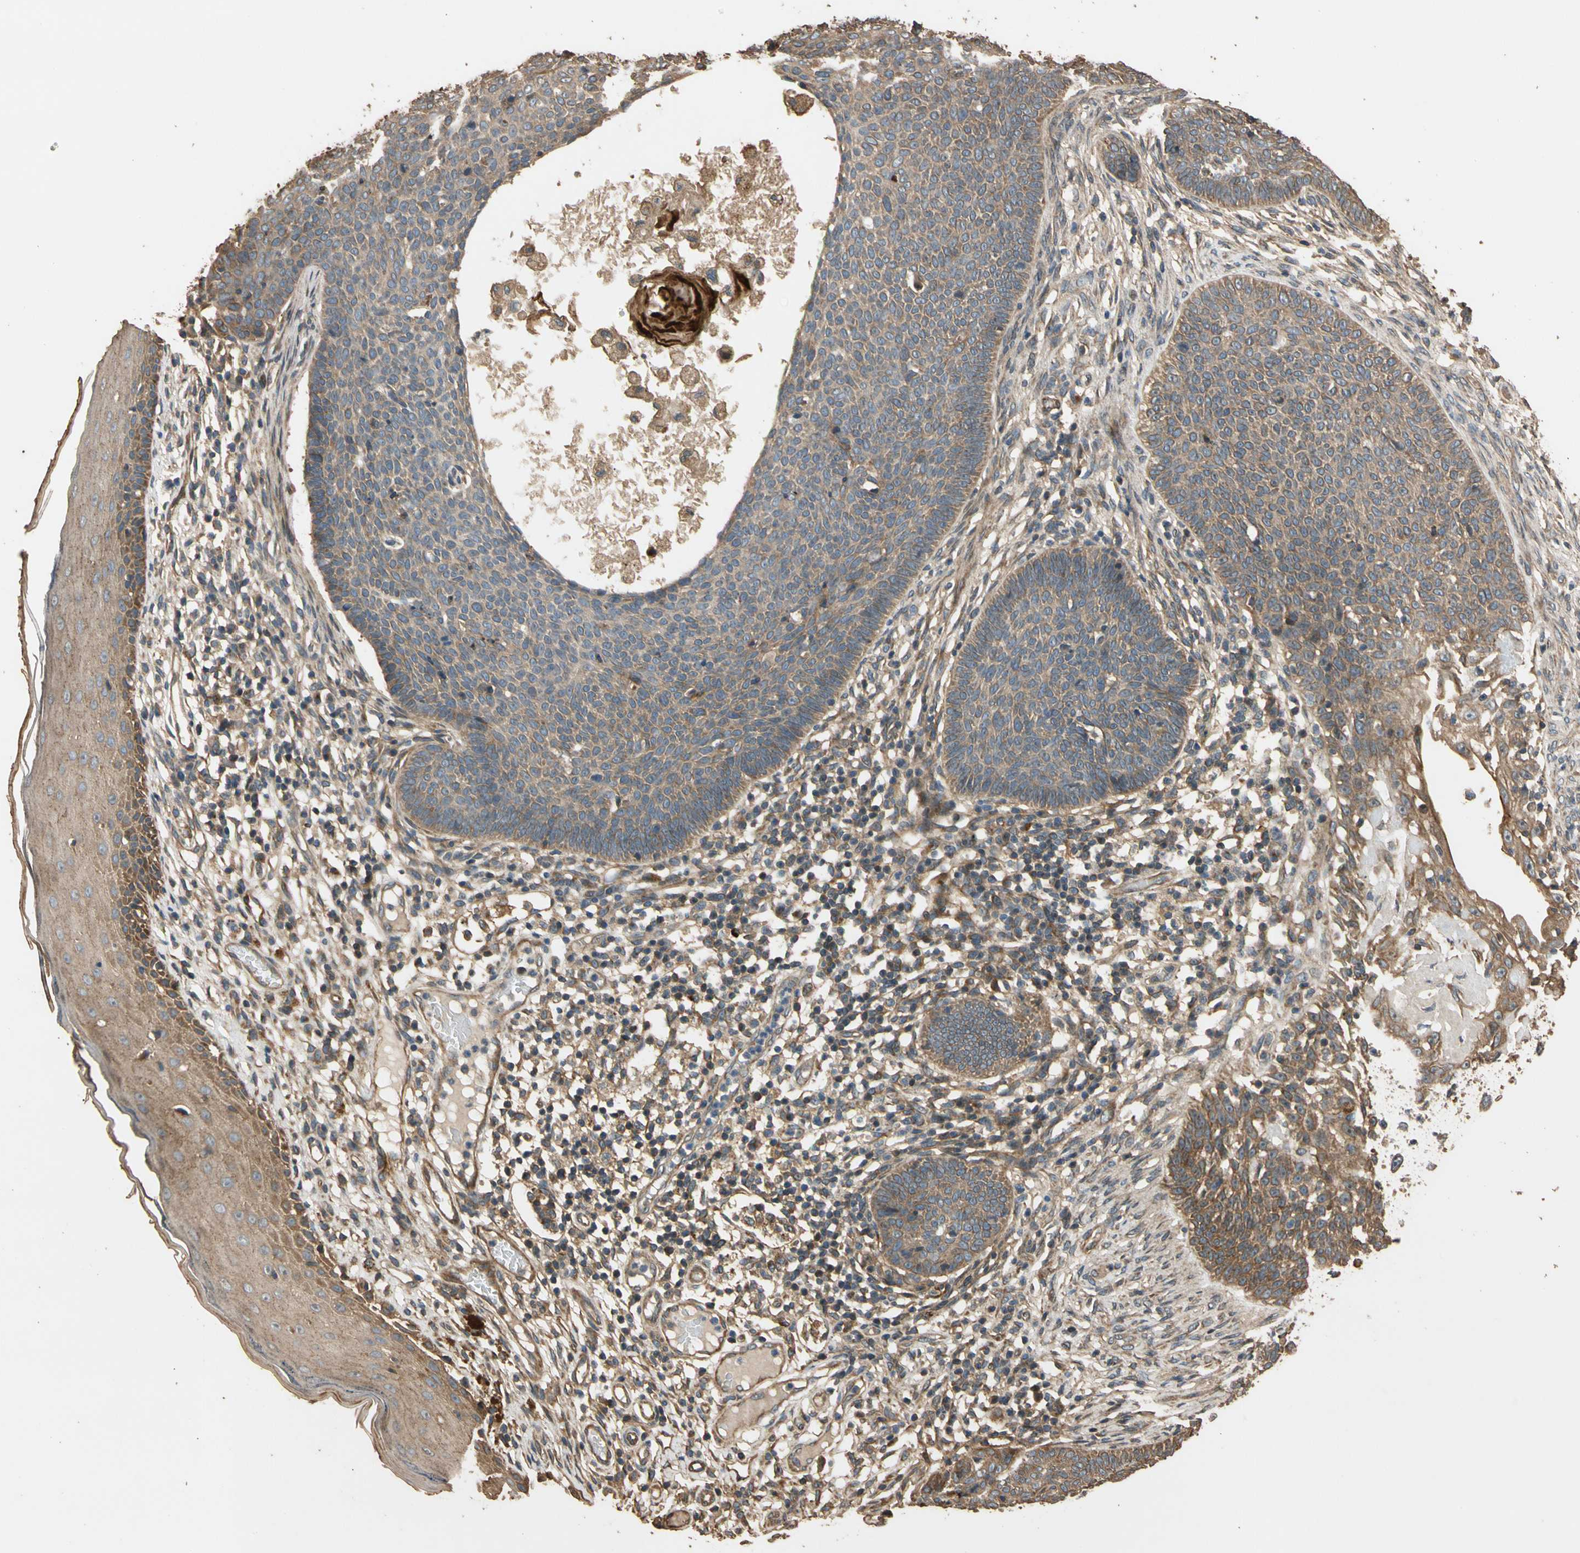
{"staining": {"intensity": "moderate", "quantity": ">75%", "location": "cytoplasmic/membranous"}, "tissue": "skin cancer", "cell_type": "Tumor cells", "image_type": "cancer", "snomed": [{"axis": "morphology", "description": "Normal tissue, NOS"}, {"axis": "morphology", "description": "Basal cell carcinoma"}, {"axis": "topography", "description": "Skin"}], "caption": "Basal cell carcinoma (skin) tissue demonstrates moderate cytoplasmic/membranous expression in about >75% of tumor cells (DAB (3,3'-diaminobenzidine) IHC with brightfield microscopy, high magnification).", "gene": "MGRN1", "patient": {"sex": "male", "age": 87}}